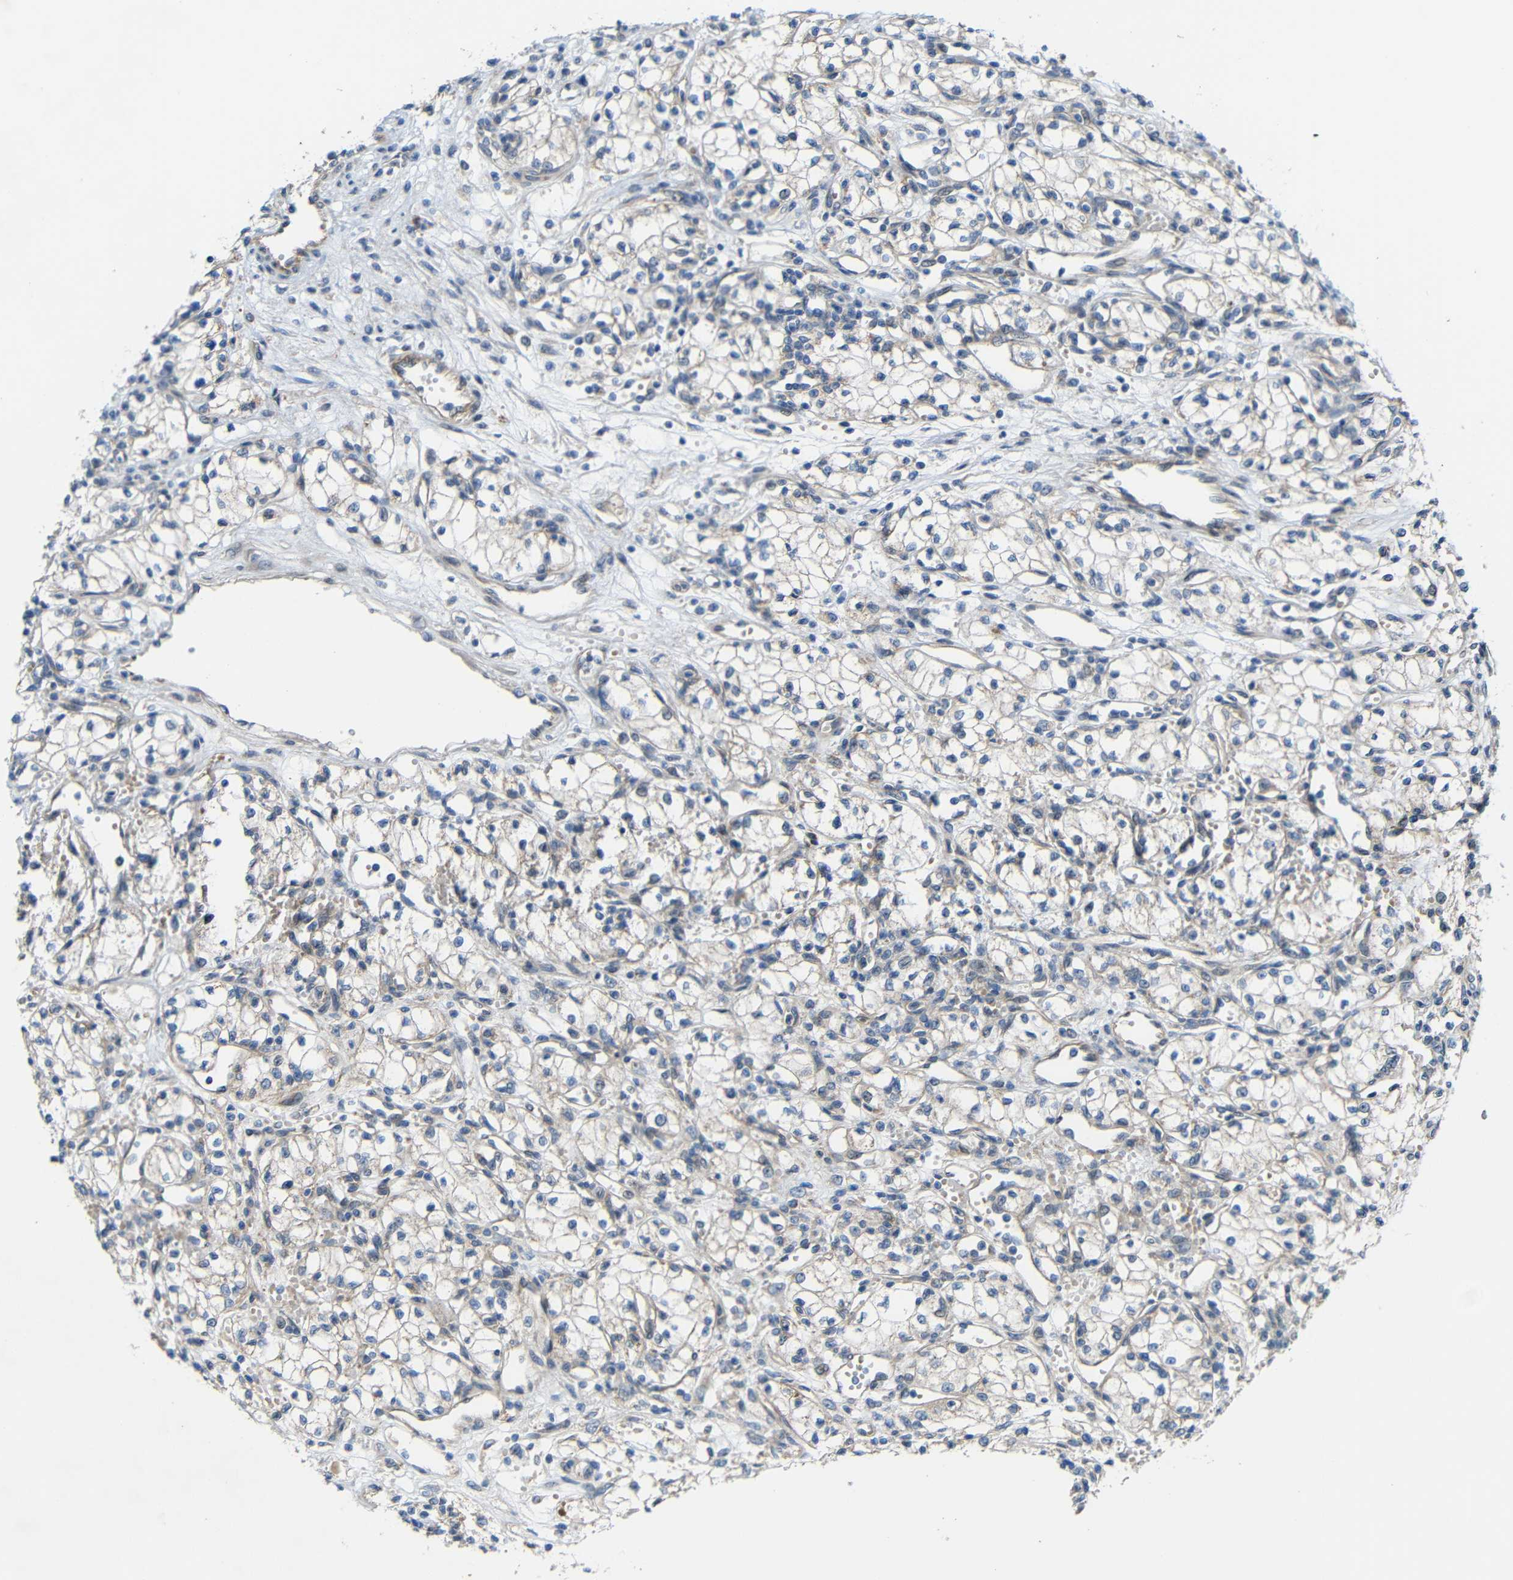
{"staining": {"intensity": "weak", "quantity": "<25%", "location": "cytoplasmic/membranous"}, "tissue": "renal cancer", "cell_type": "Tumor cells", "image_type": "cancer", "snomed": [{"axis": "morphology", "description": "Normal tissue, NOS"}, {"axis": "morphology", "description": "Adenocarcinoma, NOS"}, {"axis": "topography", "description": "Kidney"}], "caption": "The micrograph reveals no staining of tumor cells in renal cancer (adenocarcinoma).", "gene": "TMEM25", "patient": {"sex": "male", "age": 59}}